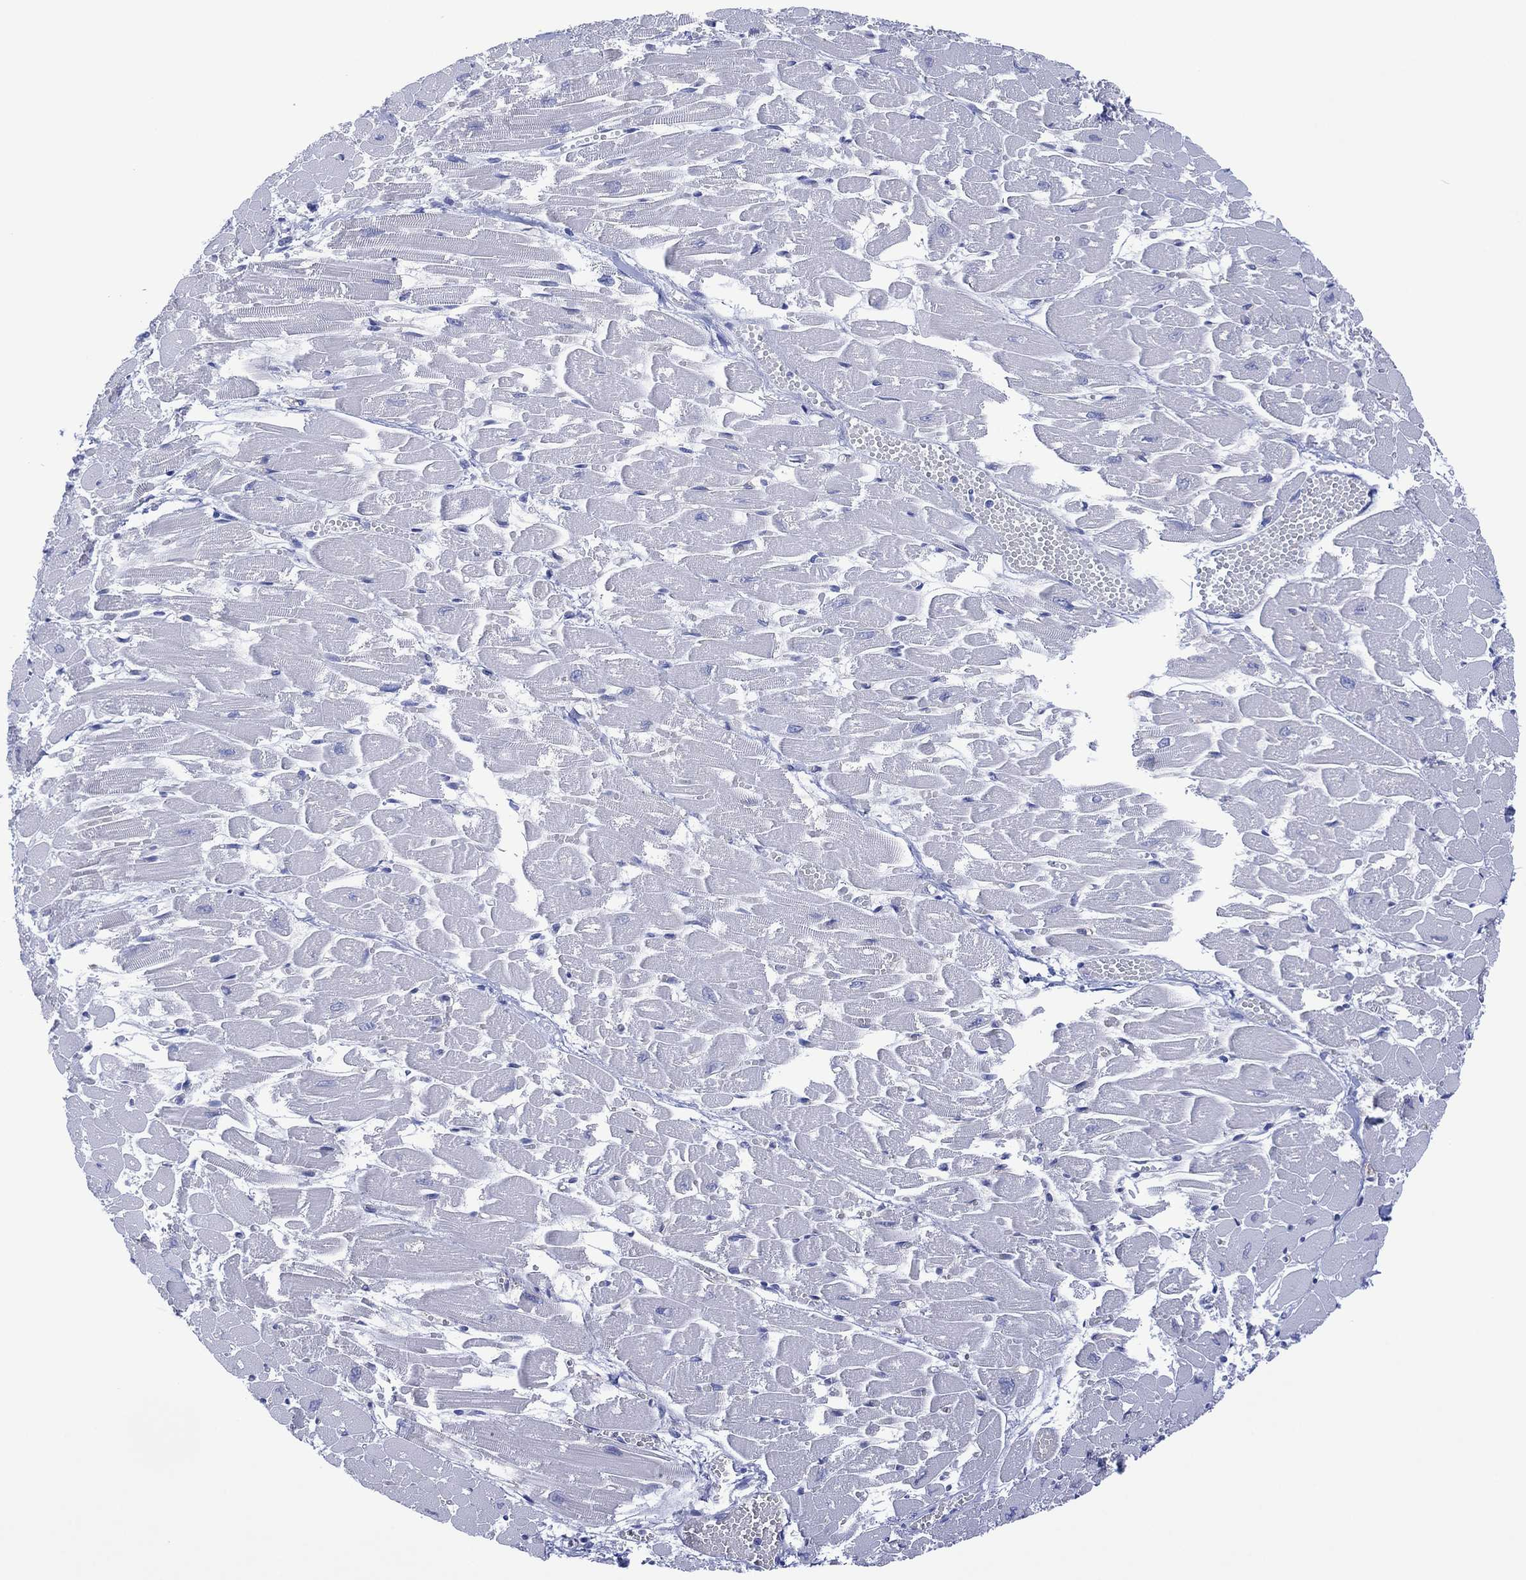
{"staining": {"intensity": "negative", "quantity": "none", "location": "none"}, "tissue": "heart muscle", "cell_type": "Cardiomyocytes", "image_type": "normal", "snomed": [{"axis": "morphology", "description": "Normal tissue, NOS"}, {"axis": "topography", "description": "Heart"}], "caption": "This is an IHC image of normal heart muscle. There is no staining in cardiomyocytes.", "gene": "DPP4", "patient": {"sex": "female", "age": 52}}